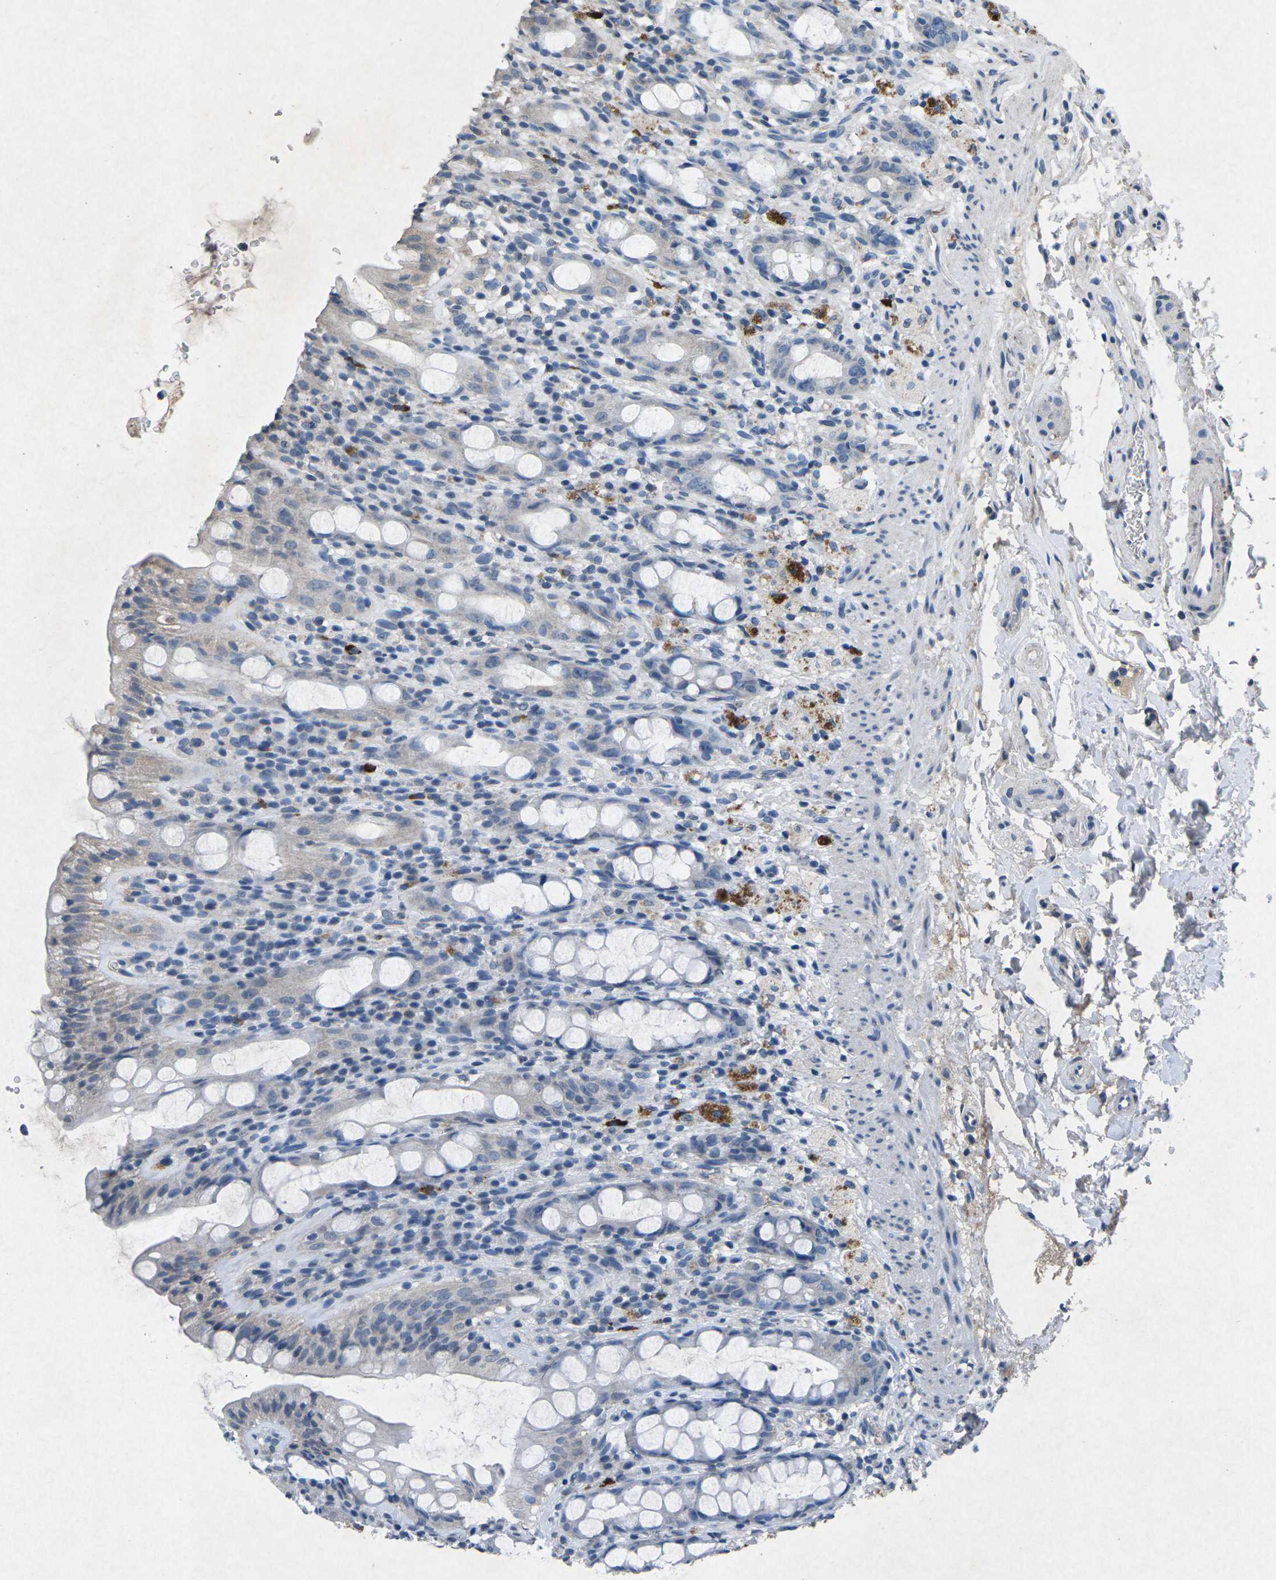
{"staining": {"intensity": "negative", "quantity": "none", "location": "none"}, "tissue": "rectum", "cell_type": "Glandular cells", "image_type": "normal", "snomed": [{"axis": "morphology", "description": "Normal tissue, NOS"}, {"axis": "topography", "description": "Rectum"}], "caption": "DAB (3,3'-diaminobenzidine) immunohistochemical staining of benign human rectum demonstrates no significant positivity in glandular cells.", "gene": "PLG", "patient": {"sex": "male", "age": 44}}